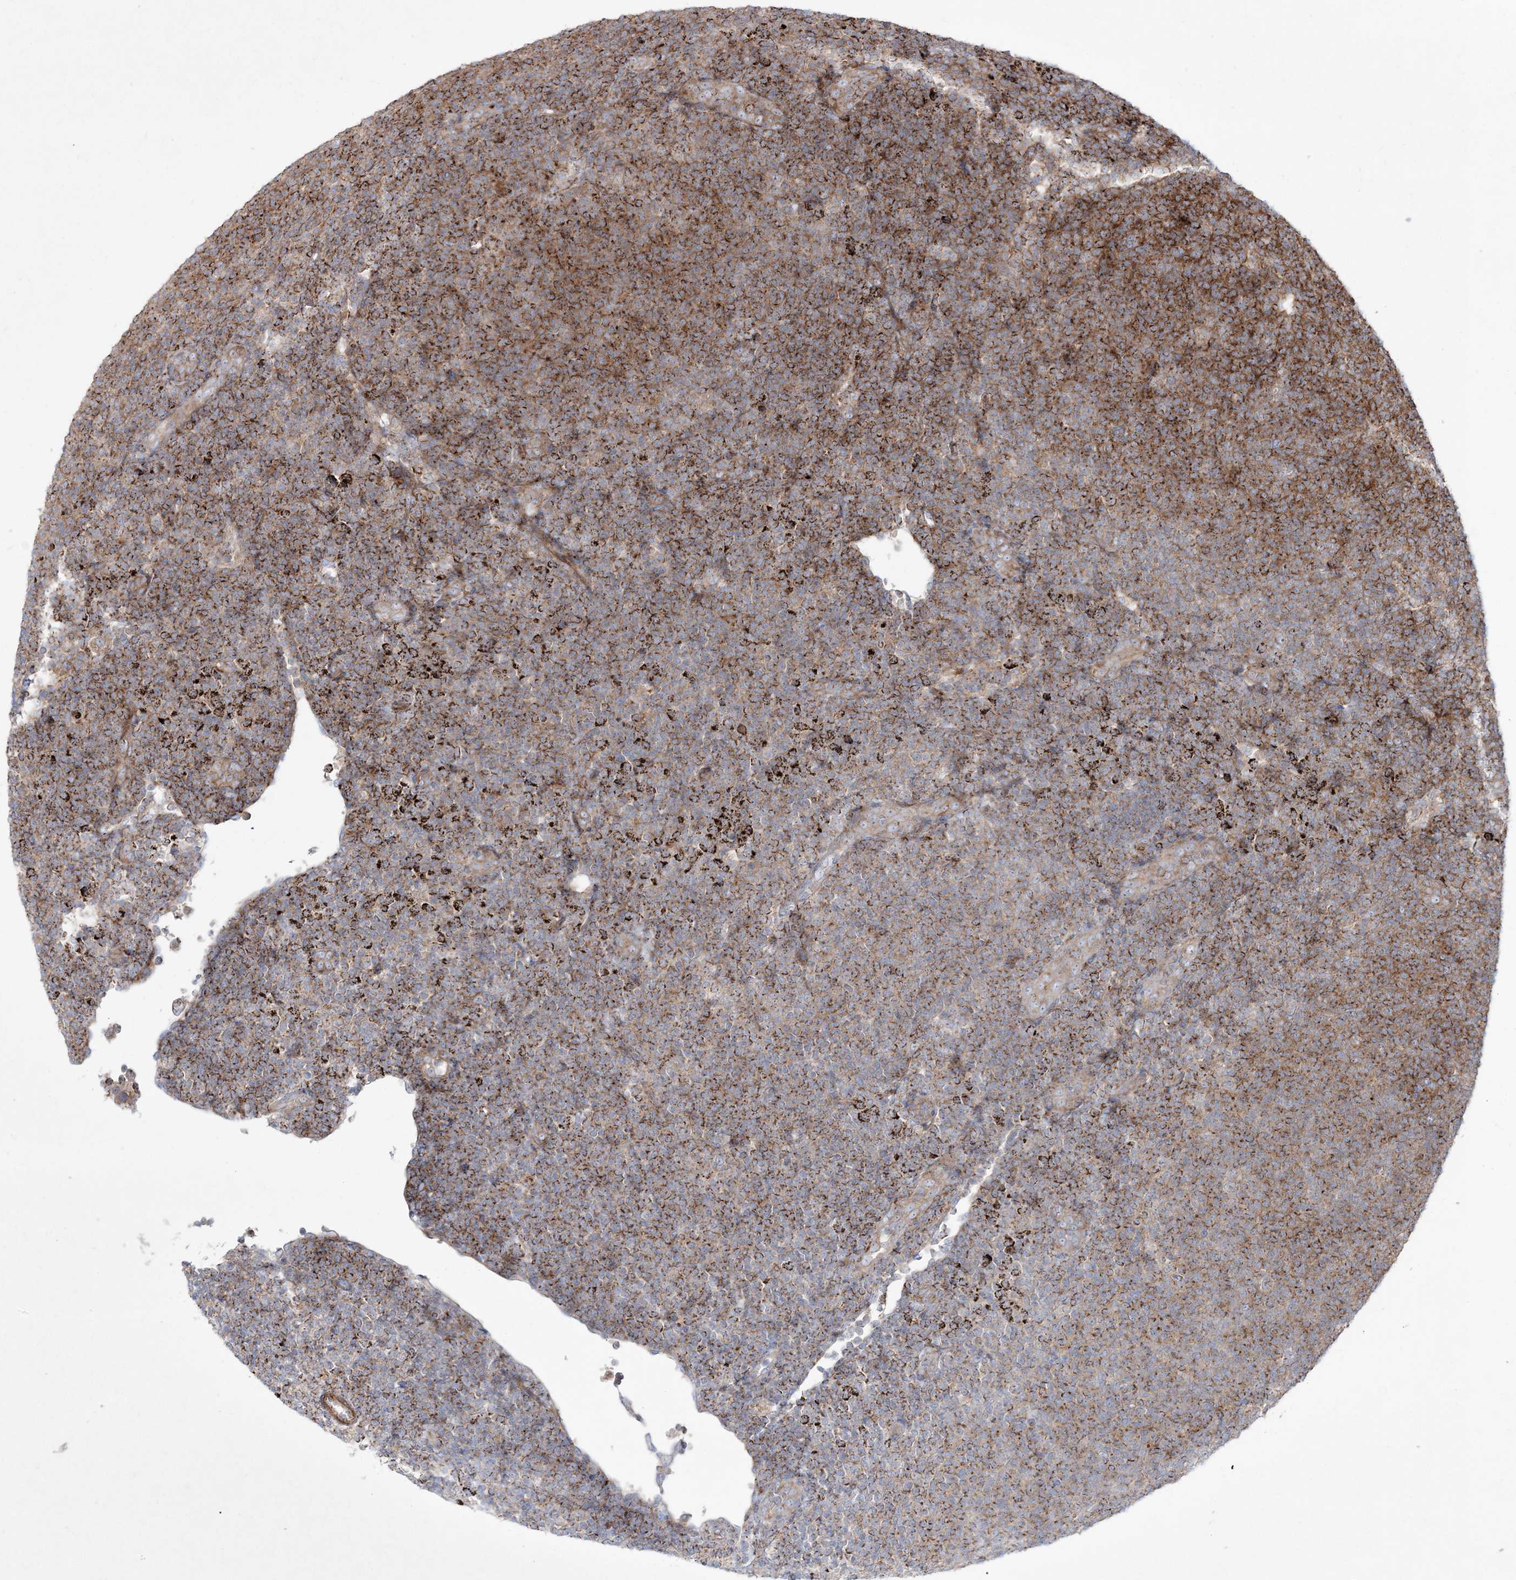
{"staining": {"intensity": "moderate", "quantity": ">75%", "location": "cytoplasmic/membranous"}, "tissue": "lymphoma", "cell_type": "Tumor cells", "image_type": "cancer", "snomed": [{"axis": "morphology", "description": "Malignant lymphoma, non-Hodgkin's type, Low grade"}, {"axis": "topography", "description": "Lymph node"}], "caption": "Lymphoma stained with DAB (3,3'-diaminobenzidine) IHC shows medium levels of moderate cytoplasmic/membranous staining in about >75% of tumor cells.", "gene": "RICTOR", "patient": {"sex": "male", "age": 66}}